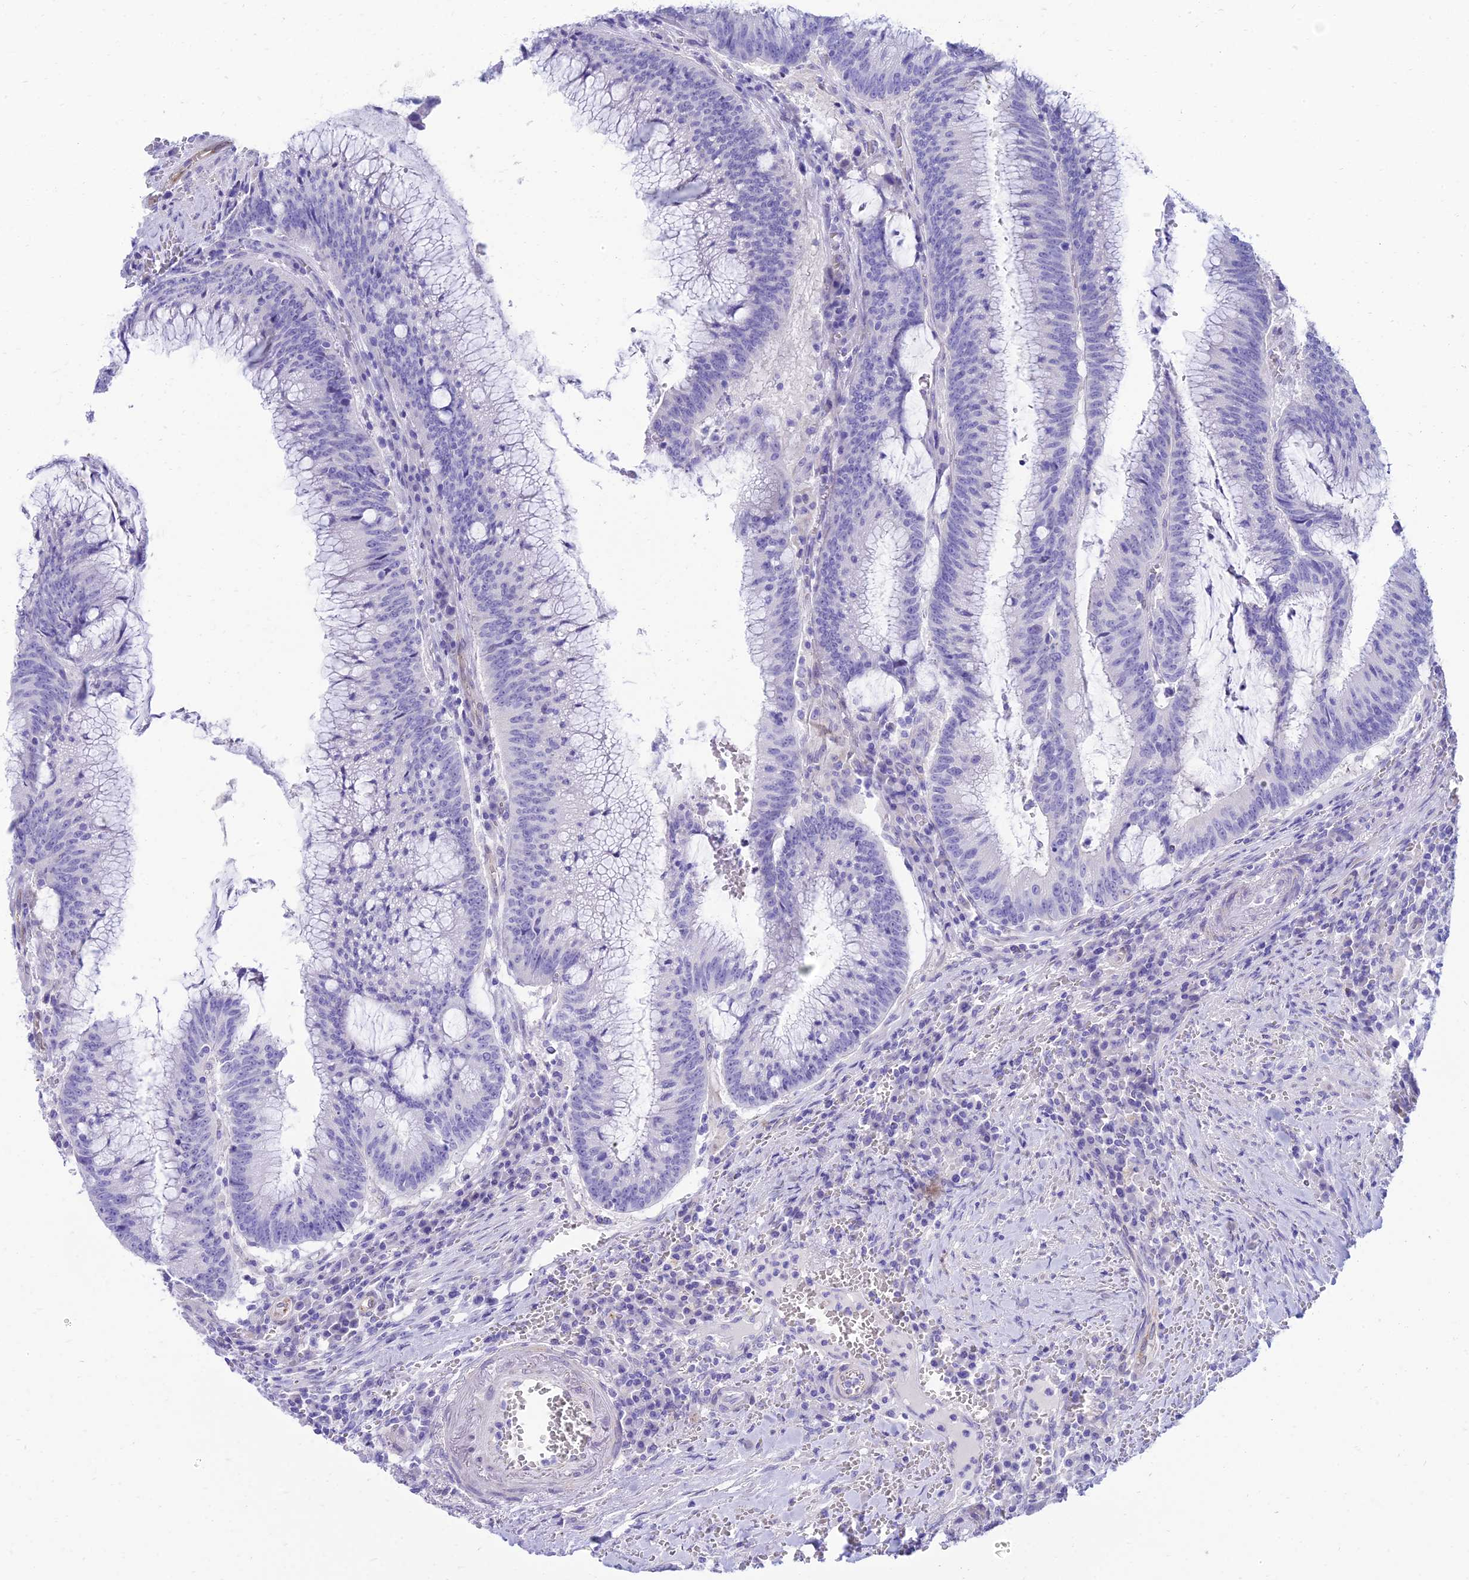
{"staining": {"intensity": "negative", "quantity": "none", "location": "none"}, "tissue": "colorectal cancer", "cell_type": "Tumor cells", "image_type": "cancer", "snomed": [{"axis": "morphology", "description": "Adenocarcinoma, NOS"}, {"axis": "topography", "description": "Rectum"}], "caption": "Protein analysis of colorectal cancer exhibits no significant expression in tumor cells.", "gene": "TAC3", "patient": {"sex": "female", "age": 77}}